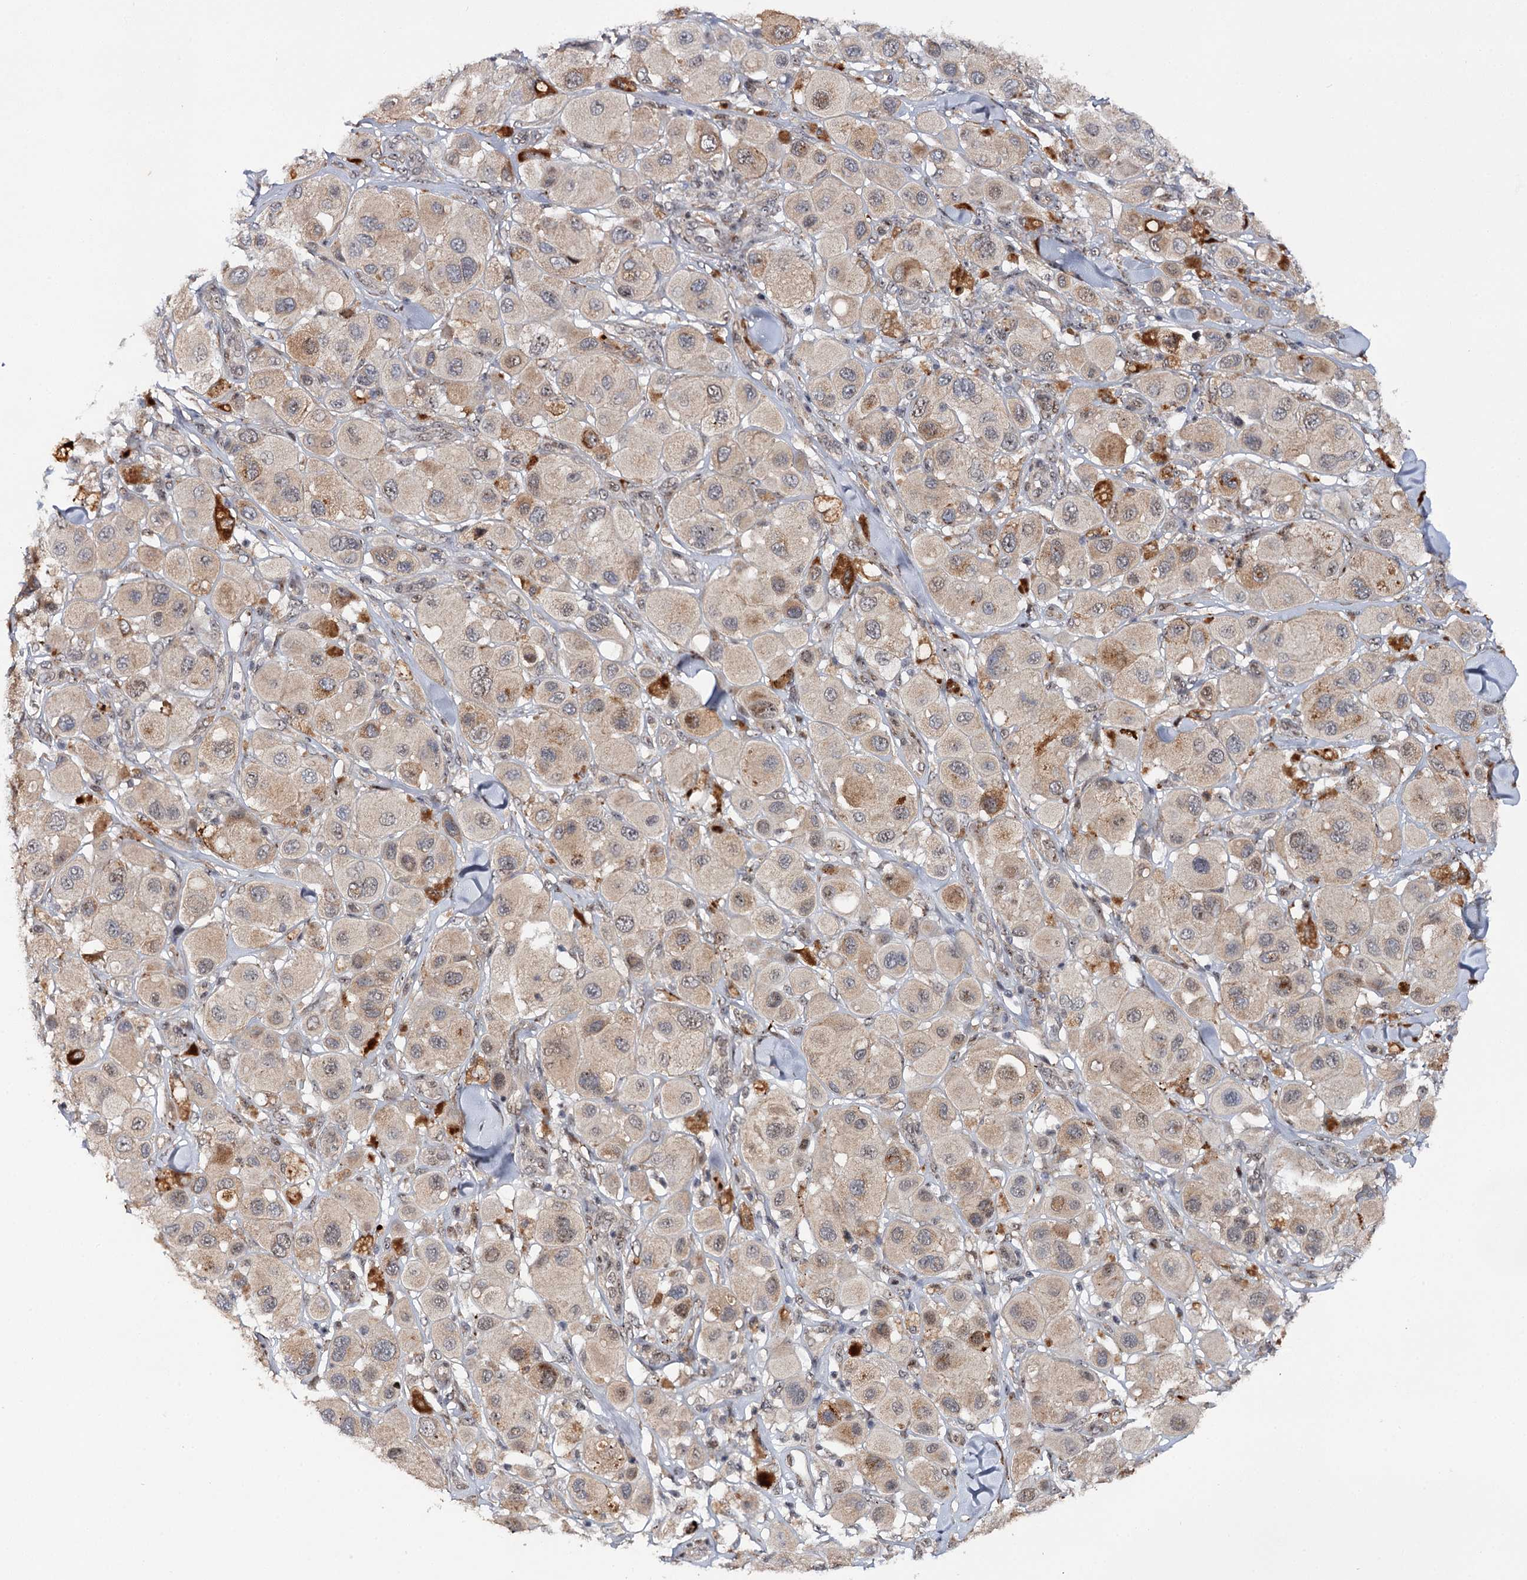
{"staining": {"intensity": "weak", "quantity": "25%-75%", "location": "cytoplasmic/membranous"}, "tissue": "melanoma", "cell_type": "Tumor cells", "image_type": "cancer", "snomed": [{"axis": "morphology", "description": "Malignant melanoma, Metastatic site"}, {"axis": "topography", "description": "Skin"}], "caption": "About 25%-75% of tumor cells in melanoma display weak cytoplasmic/membranous protein staining as visualized by brown immunohistochemical staining.", "gene": "BUD13", "patient": {"sex": "male", "age": 41}}